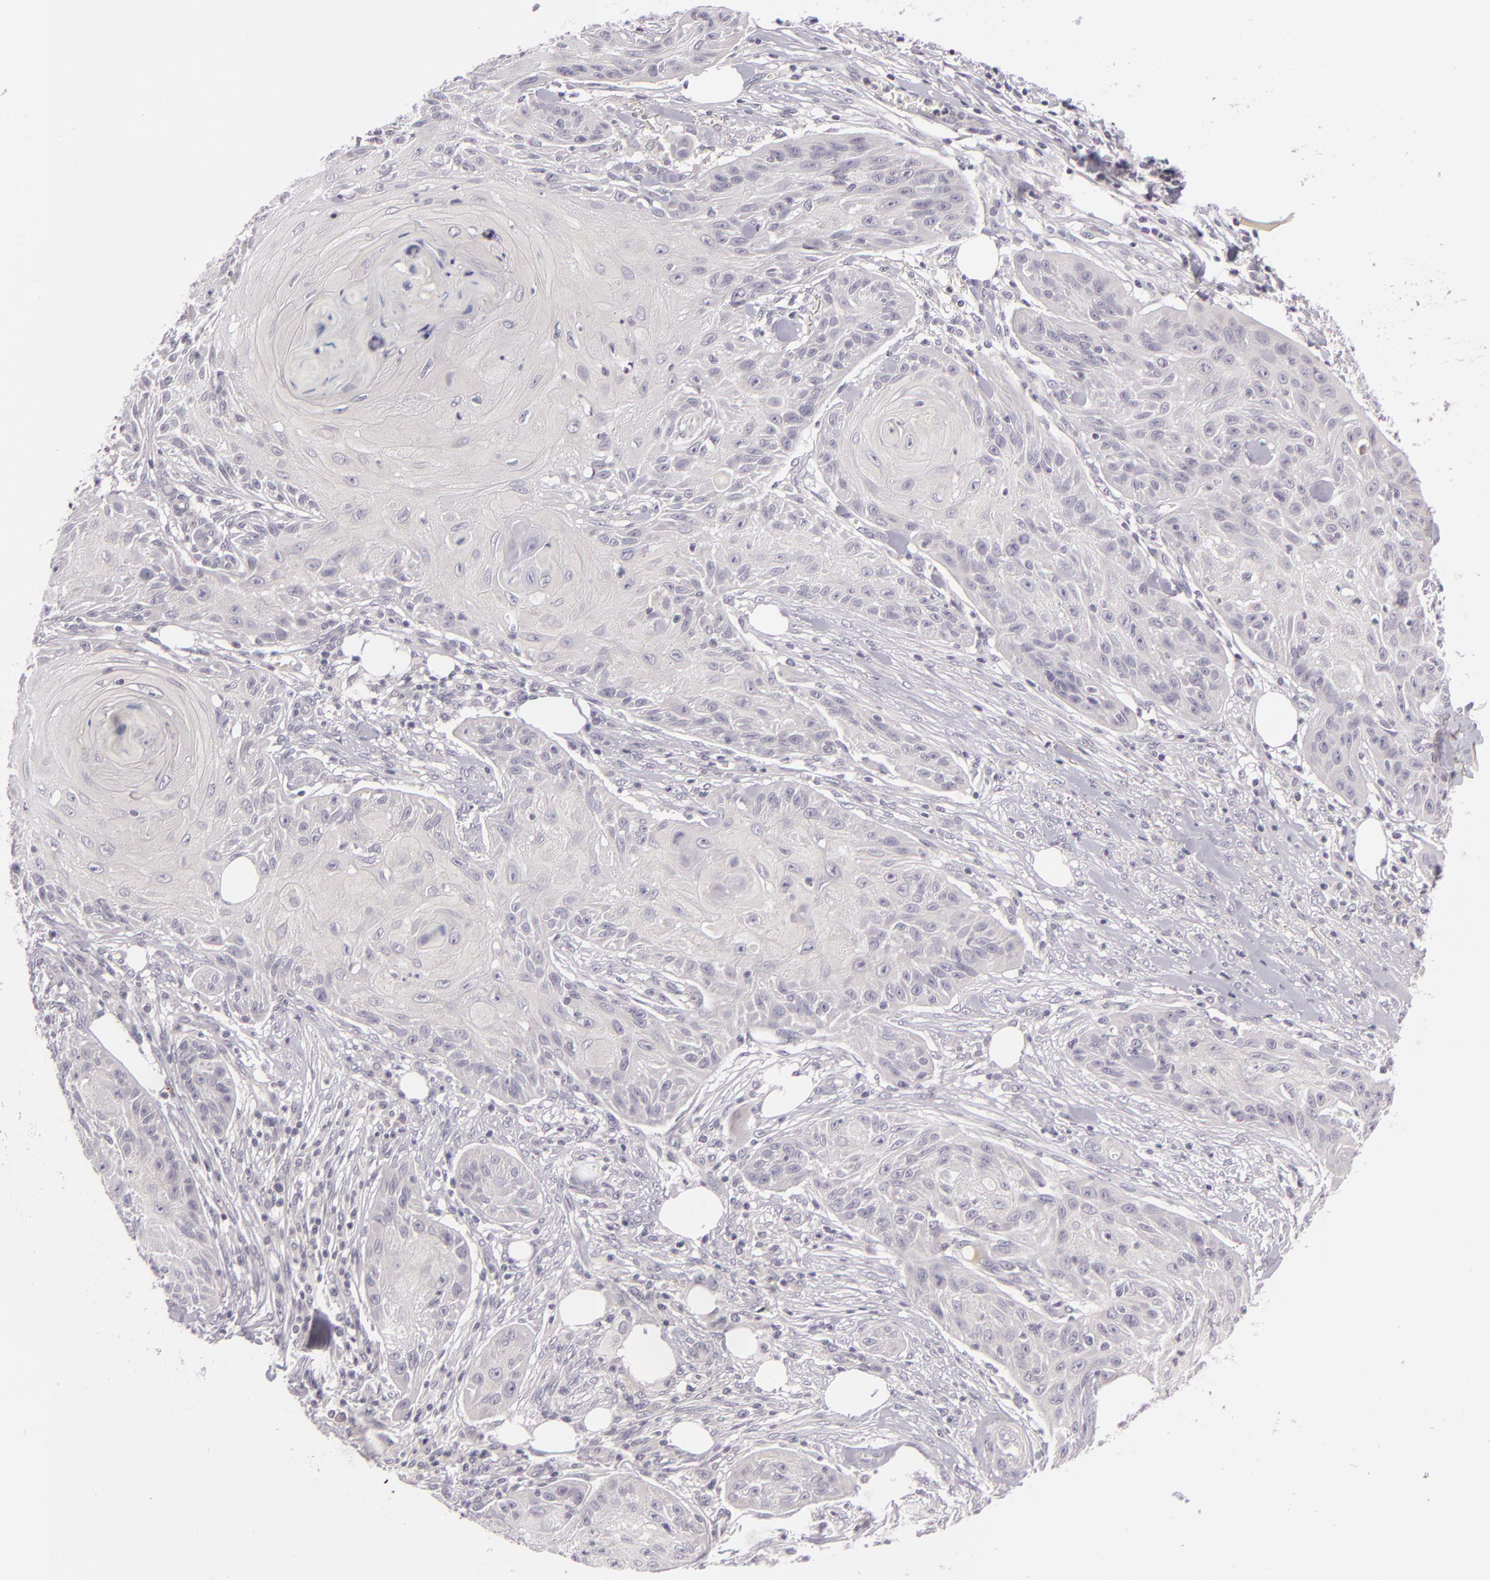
{"staining": {"intensity": "negative", "quantity": "none", "location": "none"}, "tissue": "skin cancer", "cell_type": "Tumor cells", "image_type": "cancer", "snomed": [{"axis": "morphology", "description": "Squamous cell carcinoma, NOS"}, {"axis": "topography", "description": "Skin"}], "caption": "Immunohistochemistry photomicrograph of neoplastic tissue: squamous cell carcinoma (skin) stained with DAB (3,3'-diaminobenzidine) reveals no significant protein positivity in tumor cells. The staining was performed using DAB (3,3'-diaminobenzidine) to visualize the protein expression in brown, while the nuclei were stained in blue with hematoxylin (Magnification: 20x).", "gene": "DAG1", "patient": {"sex": "female", "age": 88}}